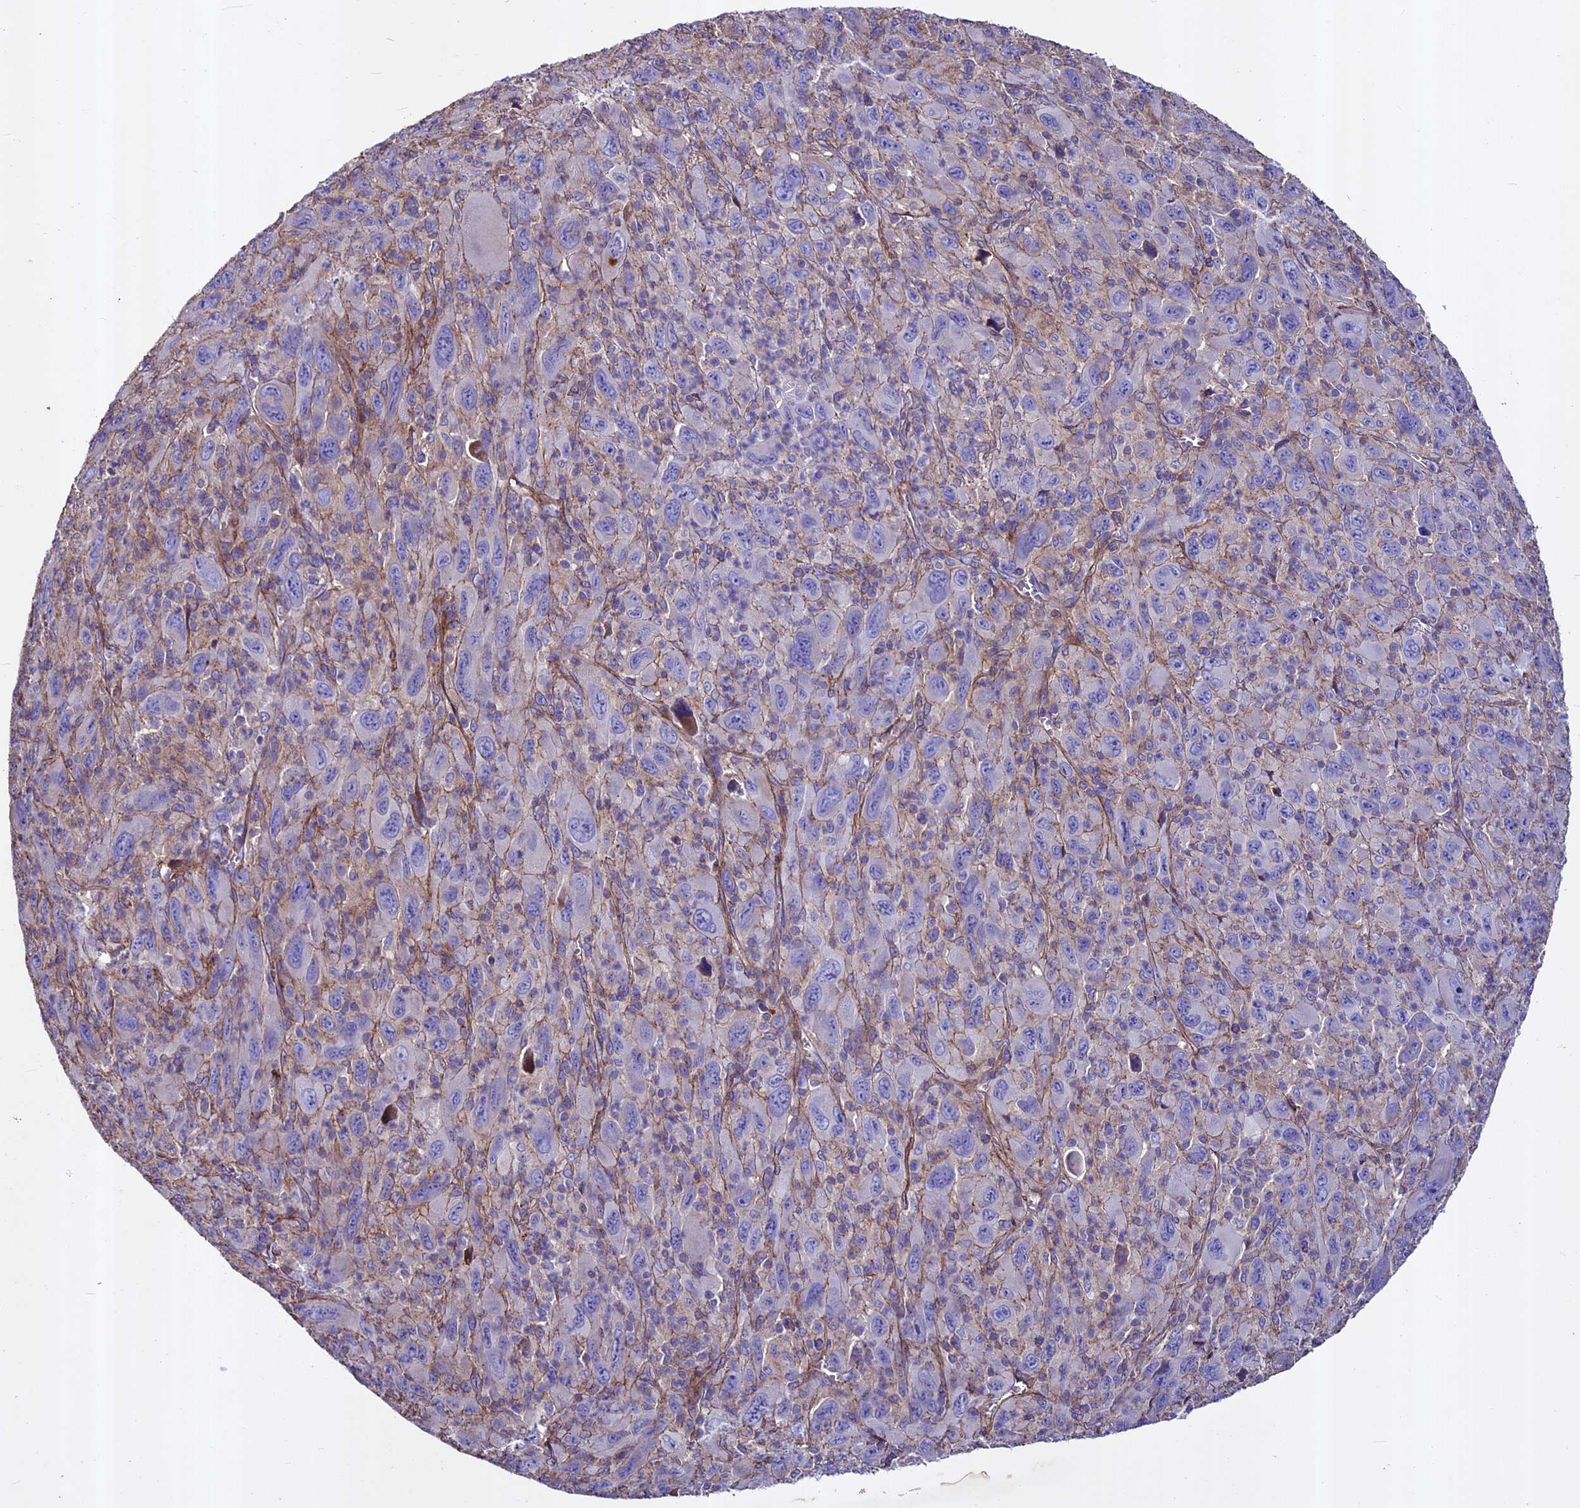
{"staining": {"intensity": "weak", "quantity": "<25%", "location": "cytoplasmic/membranous"}, "tissue": "melanoma", "cell_type": "Tumor cells", "image_type": "cancer", "snomed": [{"axis": "morphology", "description": "Malignant melanoma, Metastatic site"}, {"axis": "topography", "description": "Skin"}], "caption": "Immunohistochemistry histopathology image of malignant melanoma (metastatic site) stained for a protein (brown), which exhibits no positivity in tumor cells.", "gene": "EVA1B", "patient": {"sex": "female", "age": 56}}